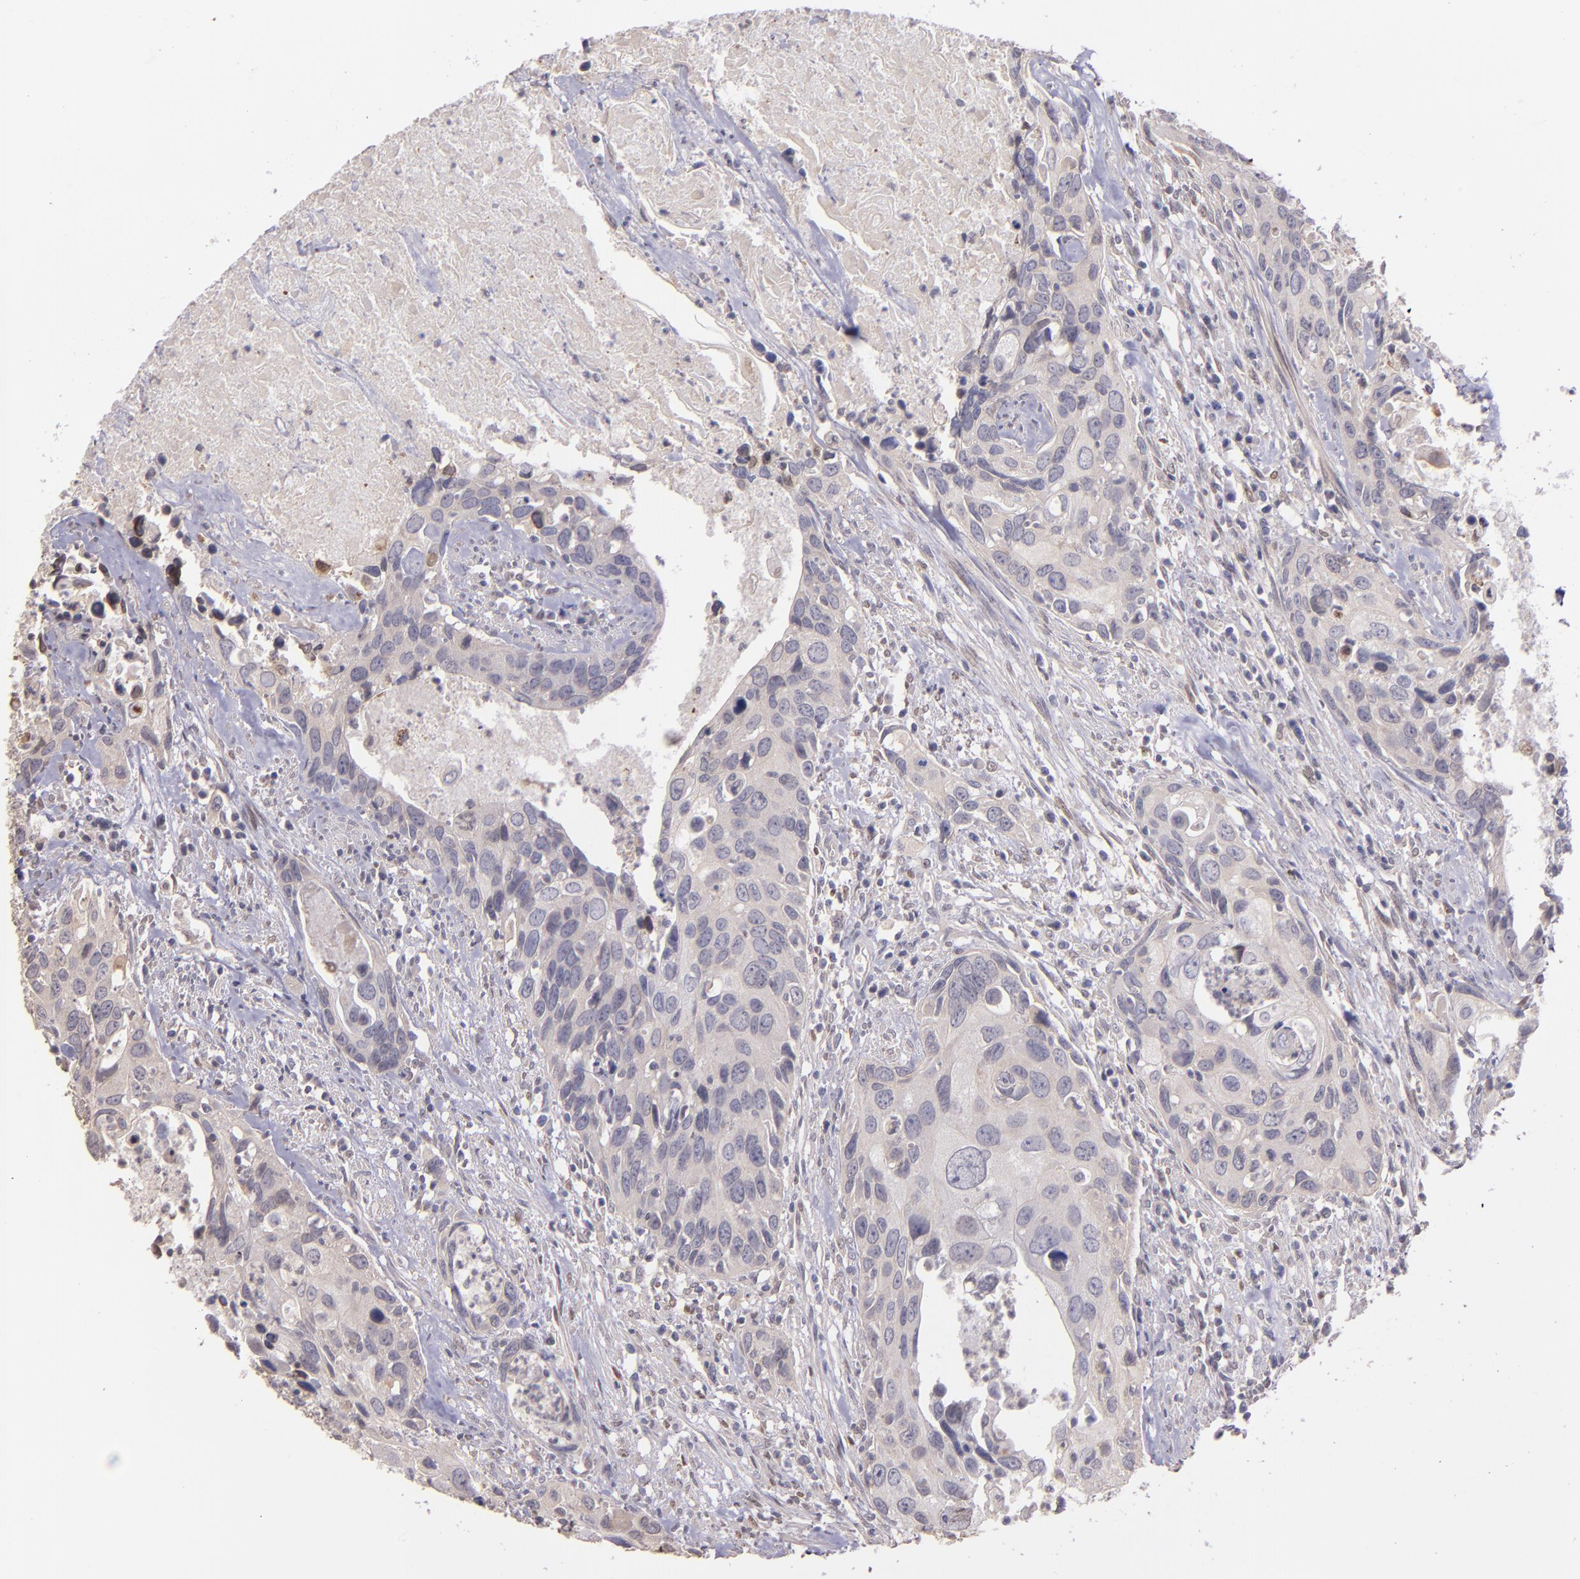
{"staining": {"intensity": "negative", "quantity": "none", "location": "none"}, "tissue": "urothelial cancer", "cell_type": "Tumor cells", "image_type": "cancer", "snomed": [{"axis": "morphology", "description": "Urothelial carcinoma, High grade"}, {"axis": "topography", "description": "Urinary bladder"}], "caption": "This is an immunohistochemistry micrograph of human urothelial carcinoma (high-grade). There is no expression in tumor cells.", "gene": "NUP62CL", "patient": {"sex": "male", "age": 71}}